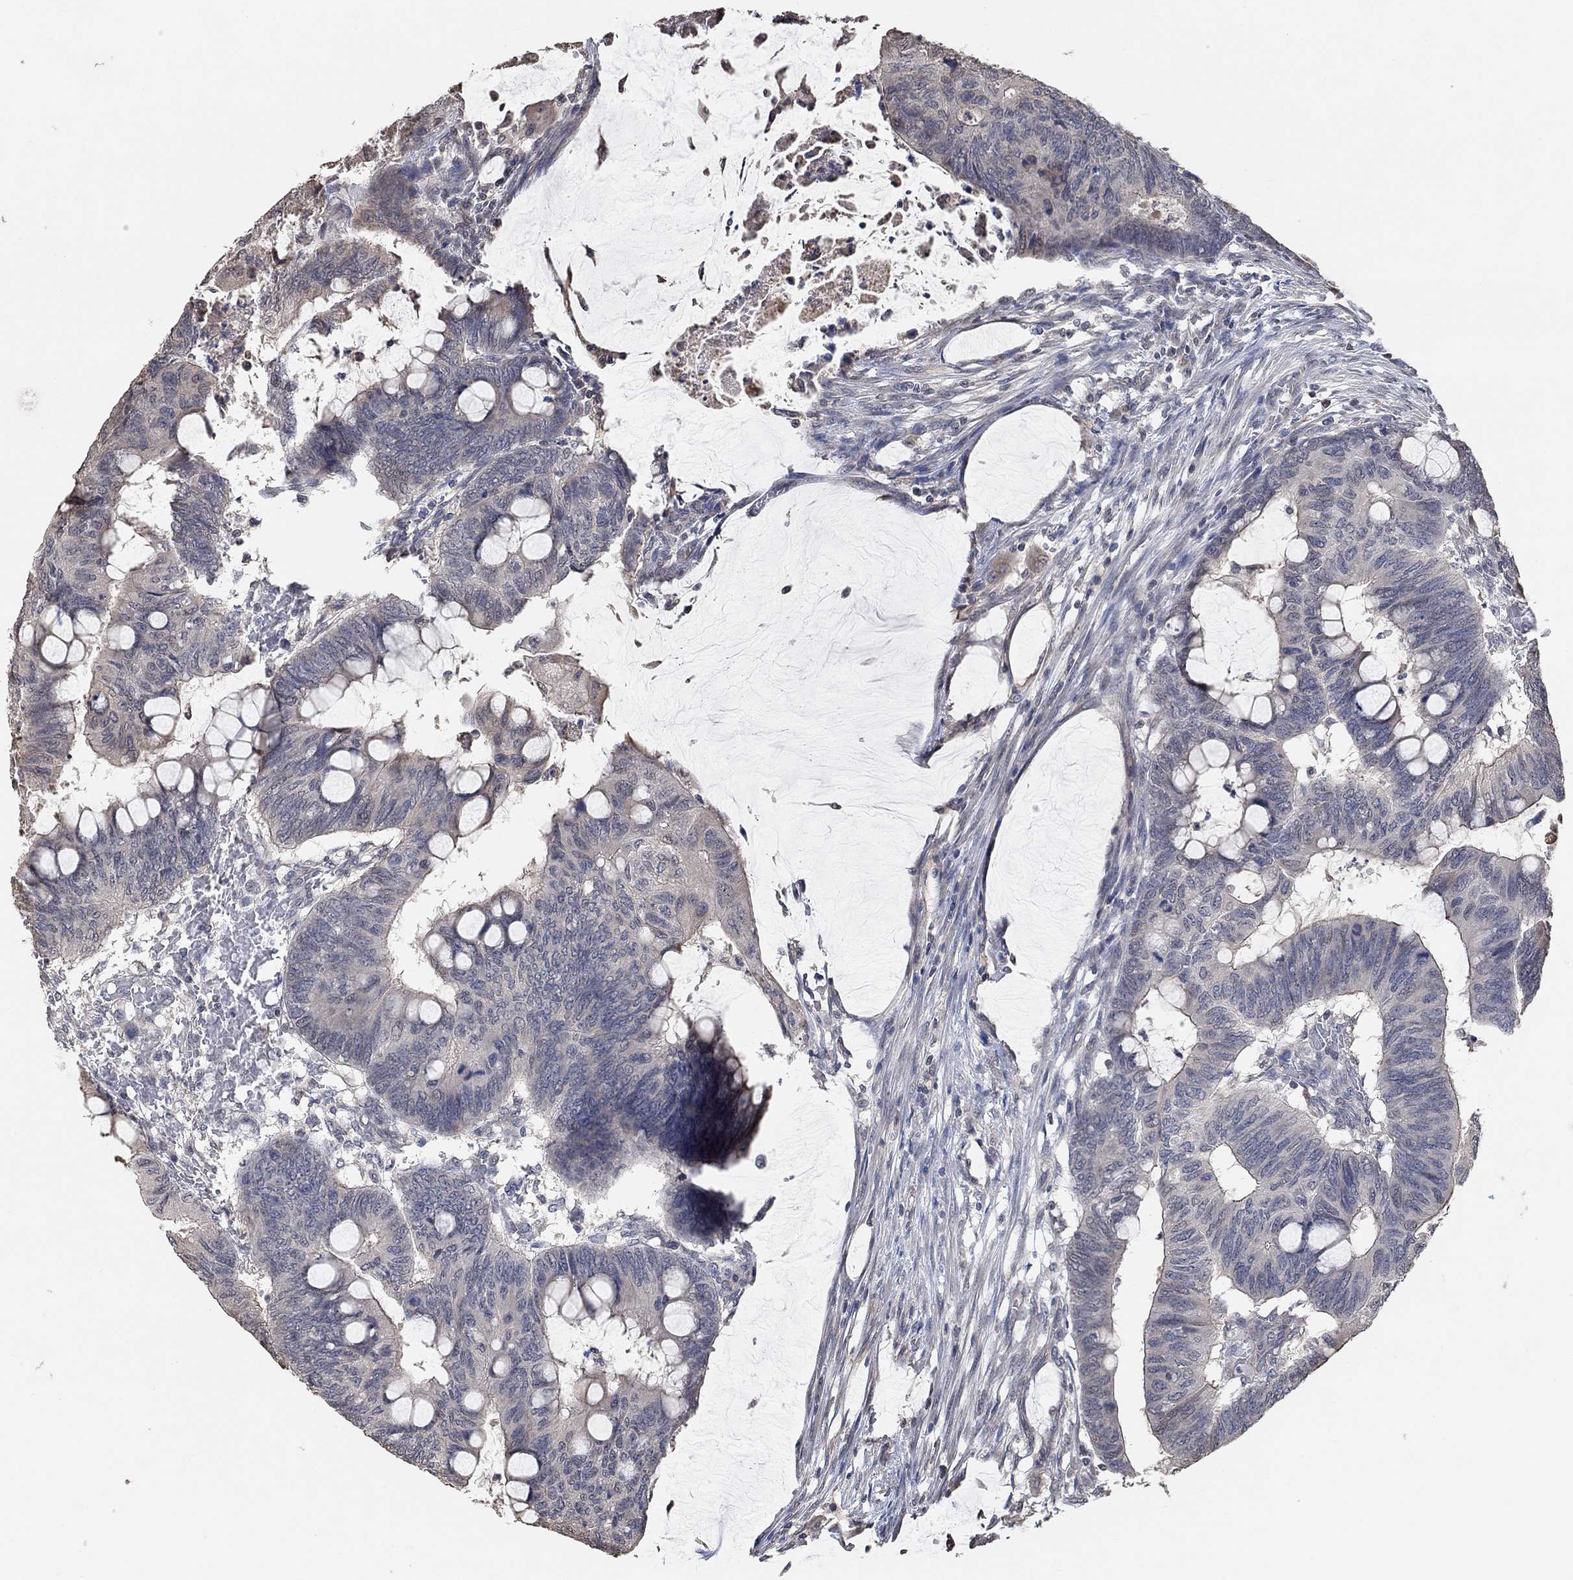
{"staining": {"intensity": "negative", "quantity": "none", "location": "none"}, "tissue": "colorectal cancer", "cell_type": "Tumor cells", "image_type": "cancer", "snomed": [{"axis": "morphology", "description": "Normal tissue, NOS"}, {"axis": "morphology", "description": "Adenocarcinoma, NOS"}, {"axis": "topography", "description": "Rectum"}, {"axis": "topography", "description": "Peripheral nerve tissue"}], "caption": "Immunohistochemical staining of adenocarcinoma (colorectal) exhibits no significant positivity in tumor cells.", "gene": "UNC5B", "patient": {"sex": "male", "age": 92}}